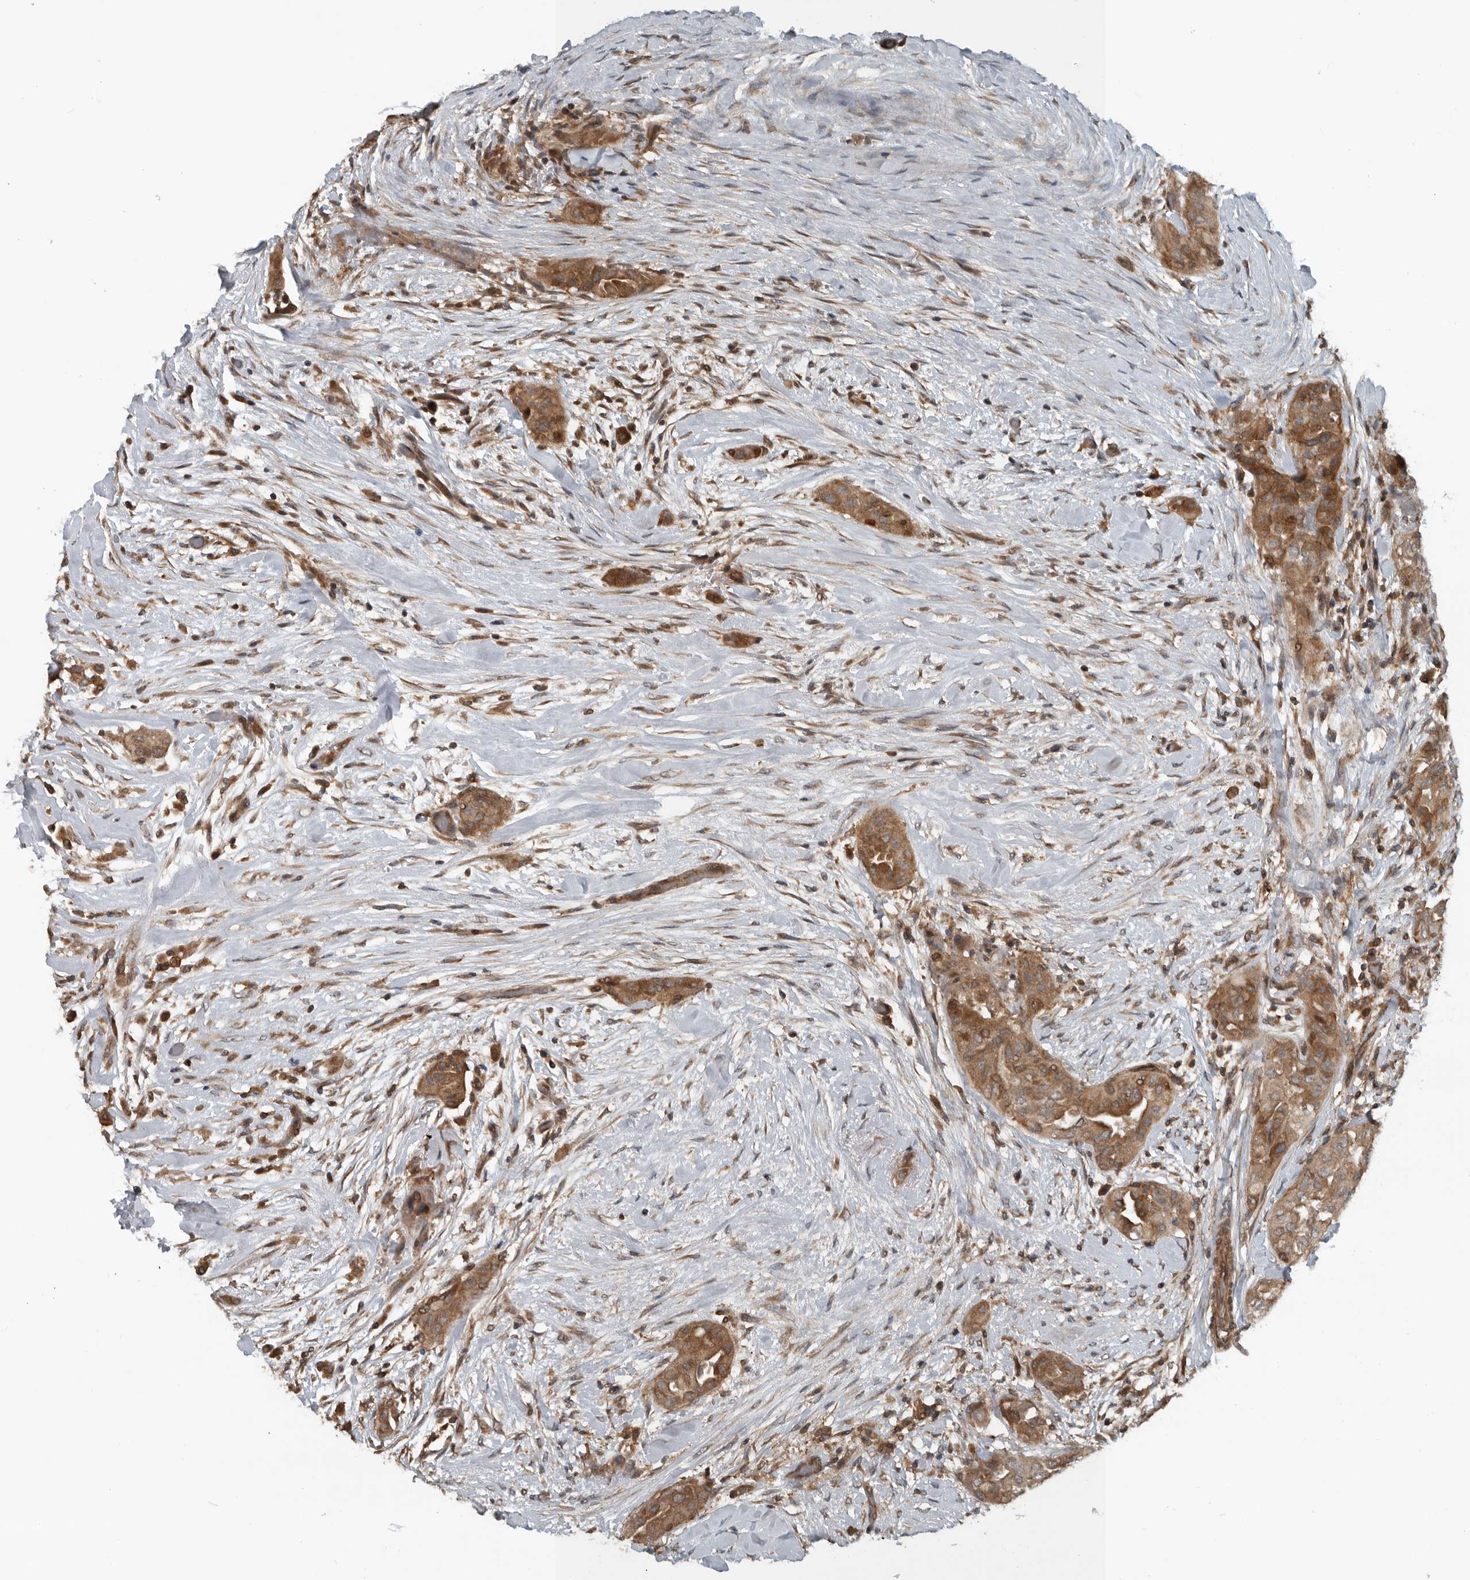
{"staining": {"intensity": "moderate", "quantity": ">75%", "location": "cytoplasmic/membranous"}, "tissue": "thyroid cancer", "cell_type": "Tumor cells", "image_type": "cancer", "snomed": [{"axis": "morphology", "description": "Papillary adenocarcinoma, NOS"}, {"axis": "topography", "description": "Thyroid gland"}], "caption": "The photomicrograph shows immunohistochemical staining of papillary adenocarcinoma (thyroid). There is moderate cytoplasmic/membranous positivity is present in approximately >75% of tumor cells.", "gene": "AMFR", "patient": {"sex": "female", "age": 59}}